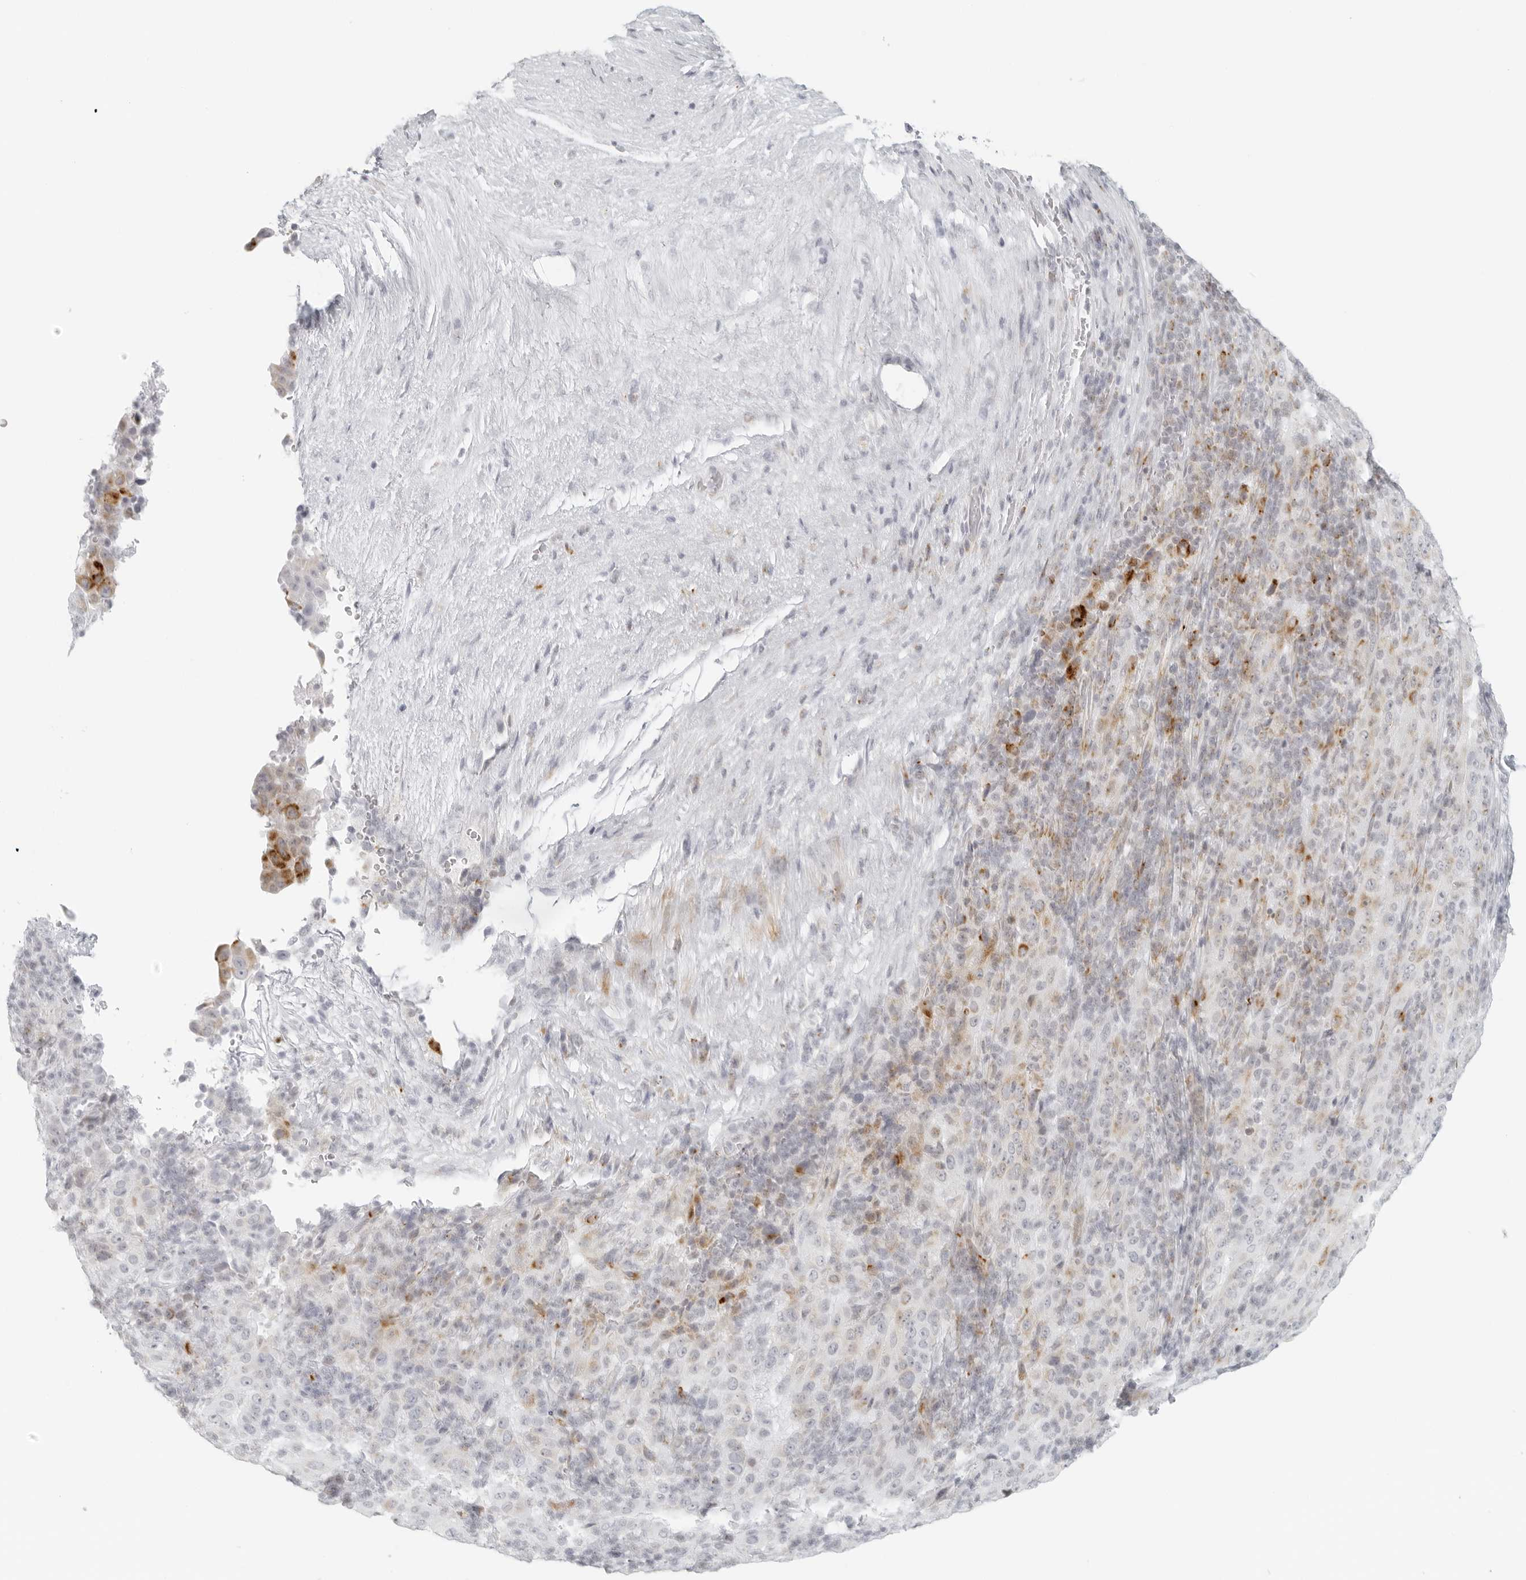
{"staining": {"intensity": "weak", "quantity": "<25%", "location": "cytoplasmic/membranous"}, "tissue": "pancreatic cancer", "cell_type": "Tumor cells", "image_type": "cancer", "snomed": [{"axis": "morphology", "description": "Adenocarcinoma, NOS"}, {"axis": "topography", "description": "Pancreas"}], "caption": "DAB (3,3'-diaminobenzidine) immunohistochemical staining of pancreatic adenocarcinoma reveals no significant positivity in tumor cells.", "gene": "RPS6KC1", "patient": {"sex": "male", "age": 63}}